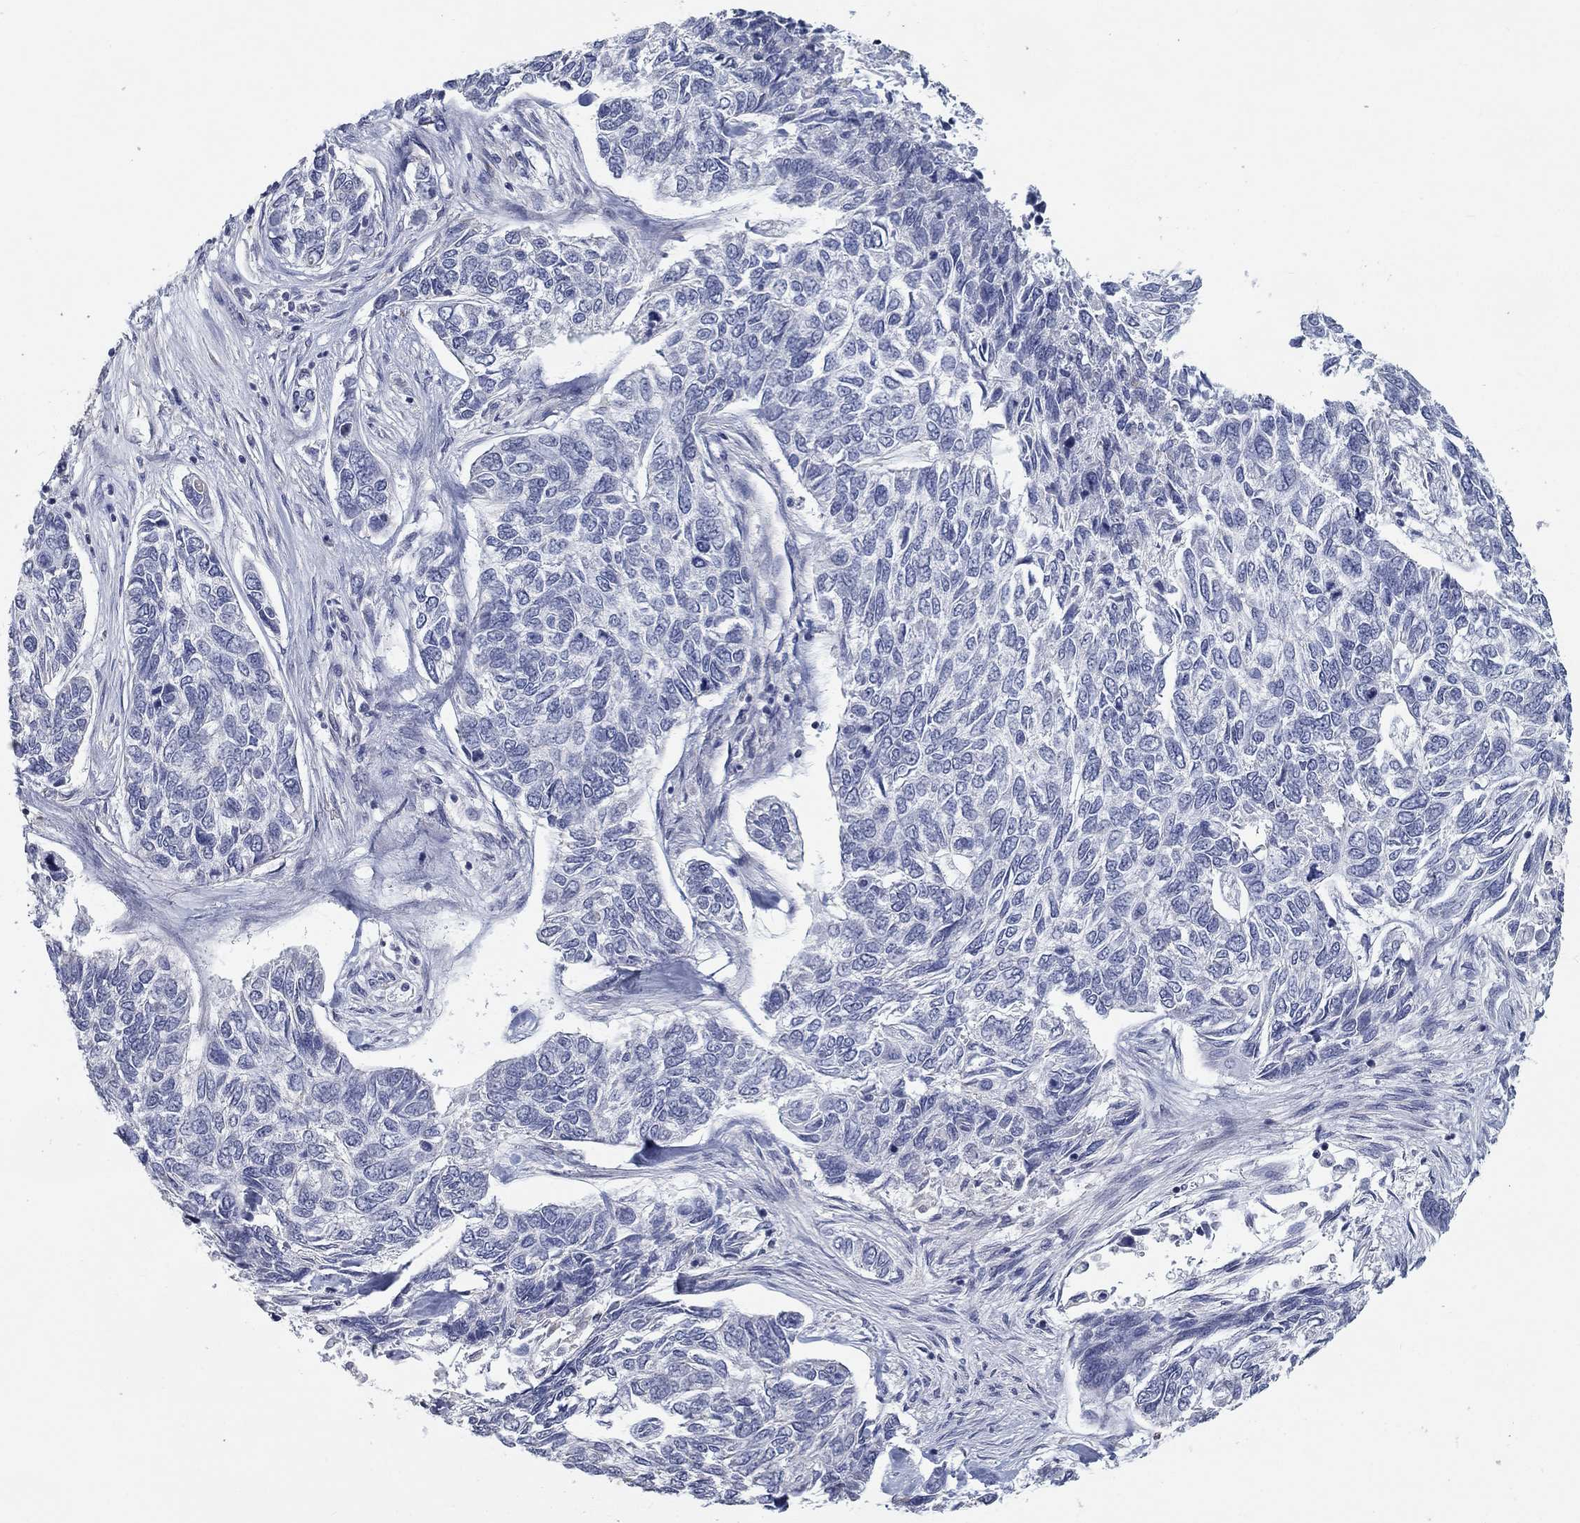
{"staining": {"intensity": "negative", "quantity": "none", "location": "none"}, "tissue": "skin cancer", "cell_type": "Tumor cells", "image_type": "cancer", "snomed": [{"axis": "morphology", "description": "Basal cell carcinoma"}, {"axis": "topography", "description": "Skin"}], "caption": "There is no significant expression in tumor cells of skin cancer (basal cell carcinoma).", "gene": "MTSS2", "patient": {"sex": "female", "age": 65}}